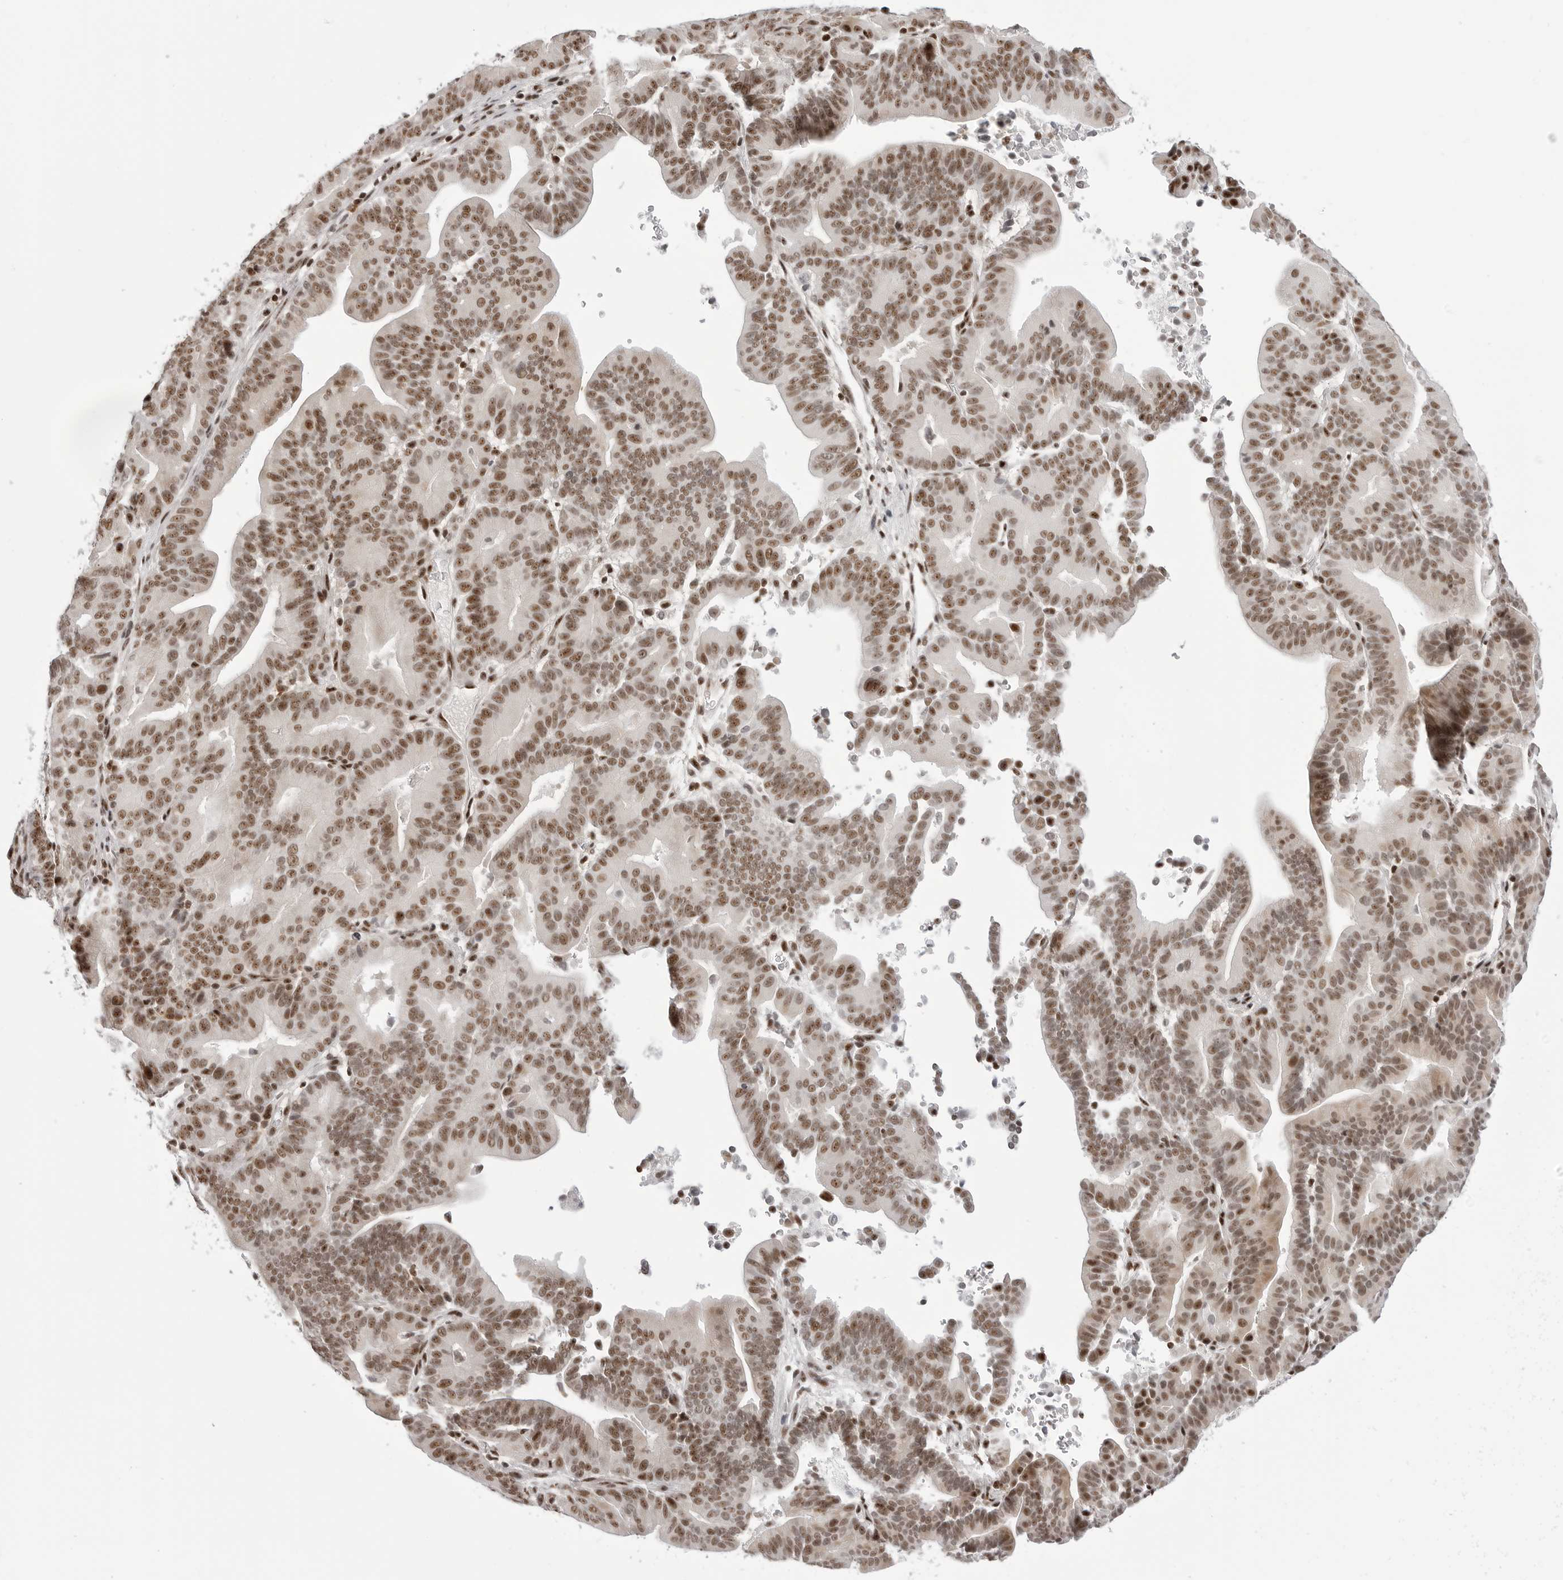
{"staining": {"intensity": "moderate", "quantity": ">75%", "location": "nuclear"}, "tissue": "liver cancer", "cell_type": "Tumor cells", "image_type": "cancer", "snomed": [{"axis": "morphology", "description": "Cholangiocarcinoma"}, {"axis": "topography", "description": "Liver"}], "caption": "IHC staining of liver cancer, which shows medium levels of moderate nuclear expression in approximately >75% of tumor cells indicating moderate nuclear protein positivity. The staining was performed using DAB (3,3'-diaminobenzidine) (brown) for protein detection and nuclei were counterstained in hematoxylin (blue).", "gene": "WRAP53", "patient": {"sex": "female", "age": 75}}